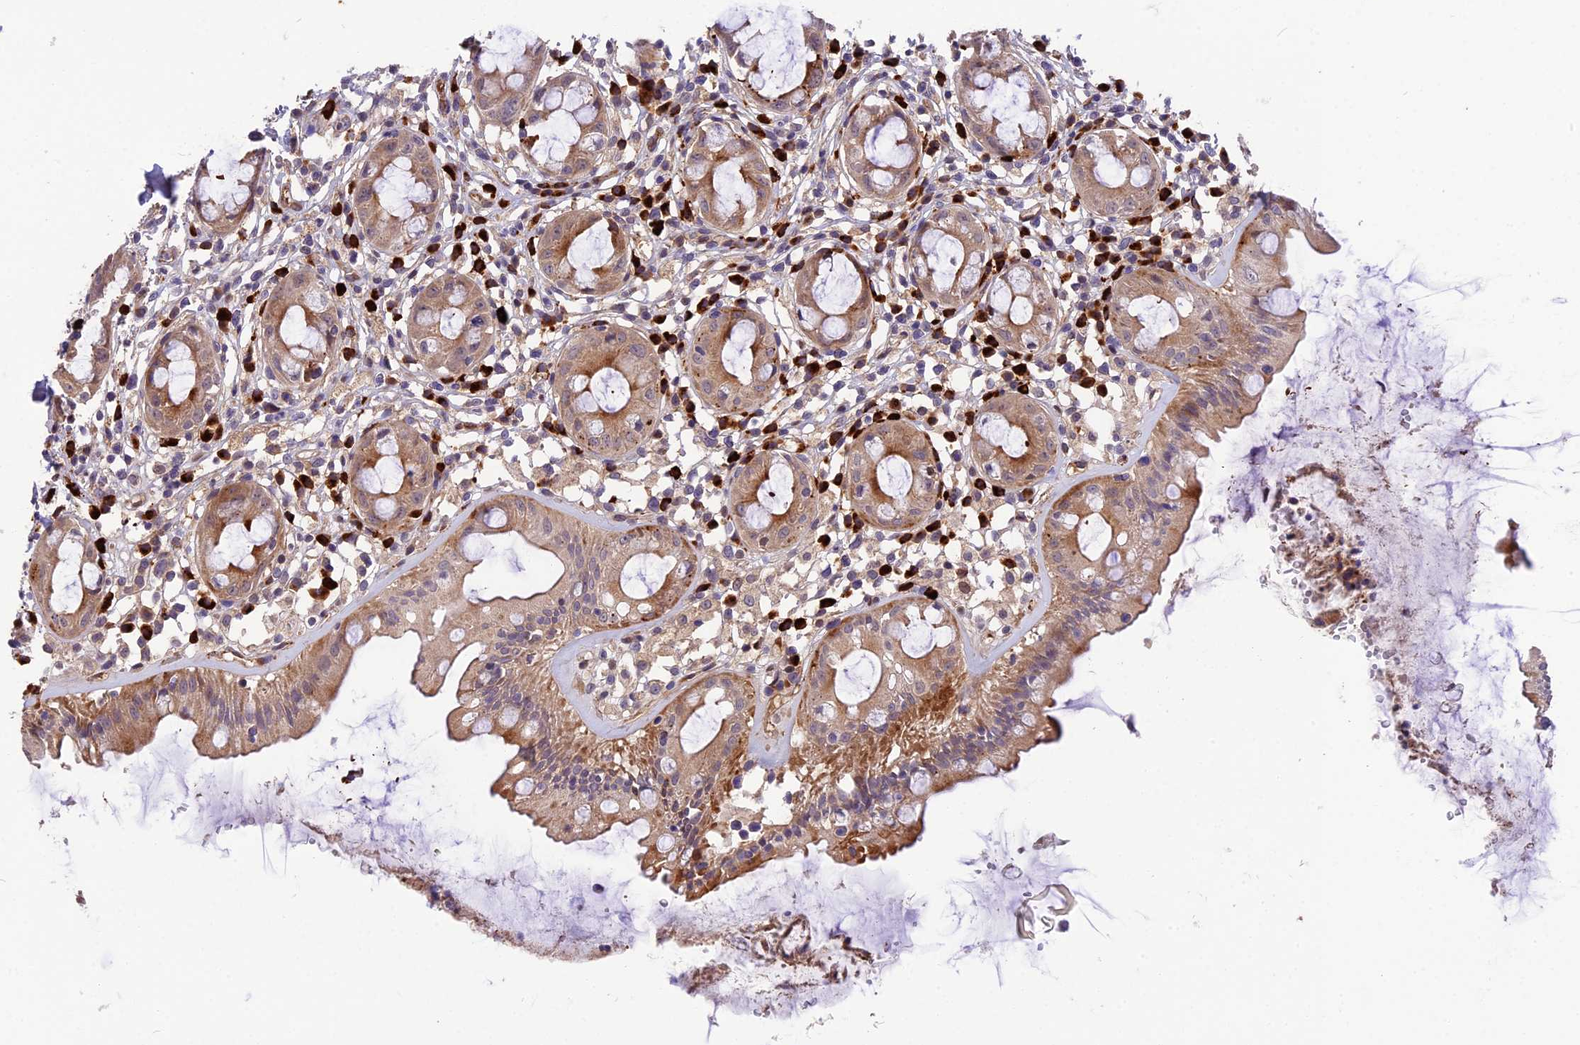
{"staining": {"intensity": "moderate", "quantity": ">75%", "location": "cytoplasmic/membranous,nuclear"}, "tissue": "rectum", "cell_type": "Glandular cells", "image_type": "normal", "snomed": [{"axis": "morphology", "description": "Normal tissue, NOS"}, {"axis": "topography", "description": "Rectum"}], "caption": "A histopathology image of human rectum stained for a protein exhibits moderate cytoplasmic/membranous,nuclear brown staining in glandular cells.", "gene": "MFSD2A", "patient": {"sex": "female", "age": 57}}